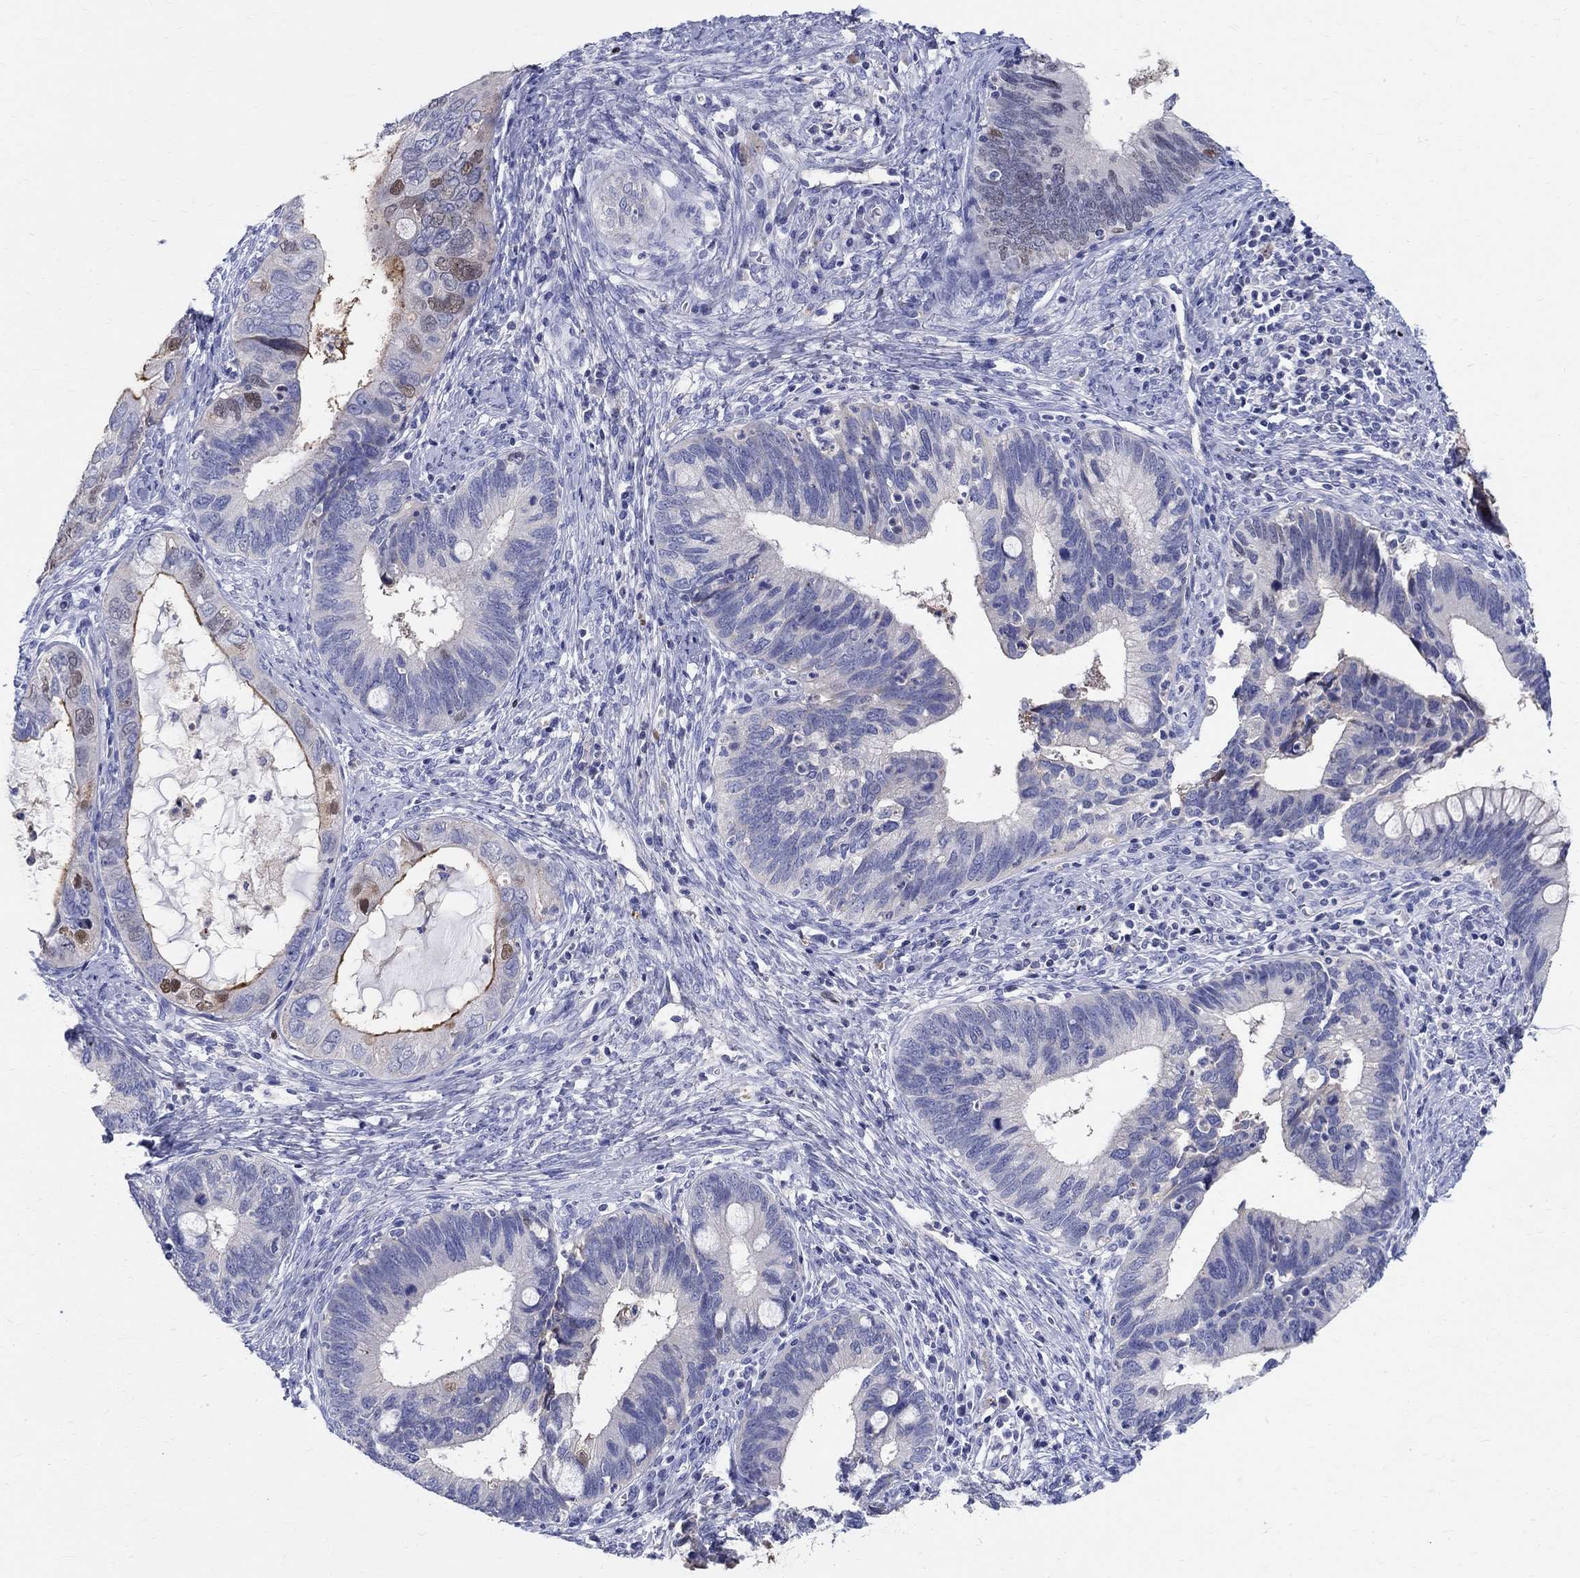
{"staining": {"intensity": "moderate", "quantity": "<25%", "location": "cytoplasmic/membranous,nuclear"}, "tissue": "cervical cancer", "cell_type": "Tumor cells", "image_type": "cancer", "snomed": [{"axis": "morphology", "description": "Adenocarcinoma, NOS"}, {"axis": "topography", "description": "Cervix"}], "caption": "Human cervical adenocarcinoma stained with a brown dye exhibits moderate cytoplasmic/membranous and nuclear positive staining in about <25% of tumor cells.", "gene": "SOX2", "patient": {"sex": "female", "age": 42}}